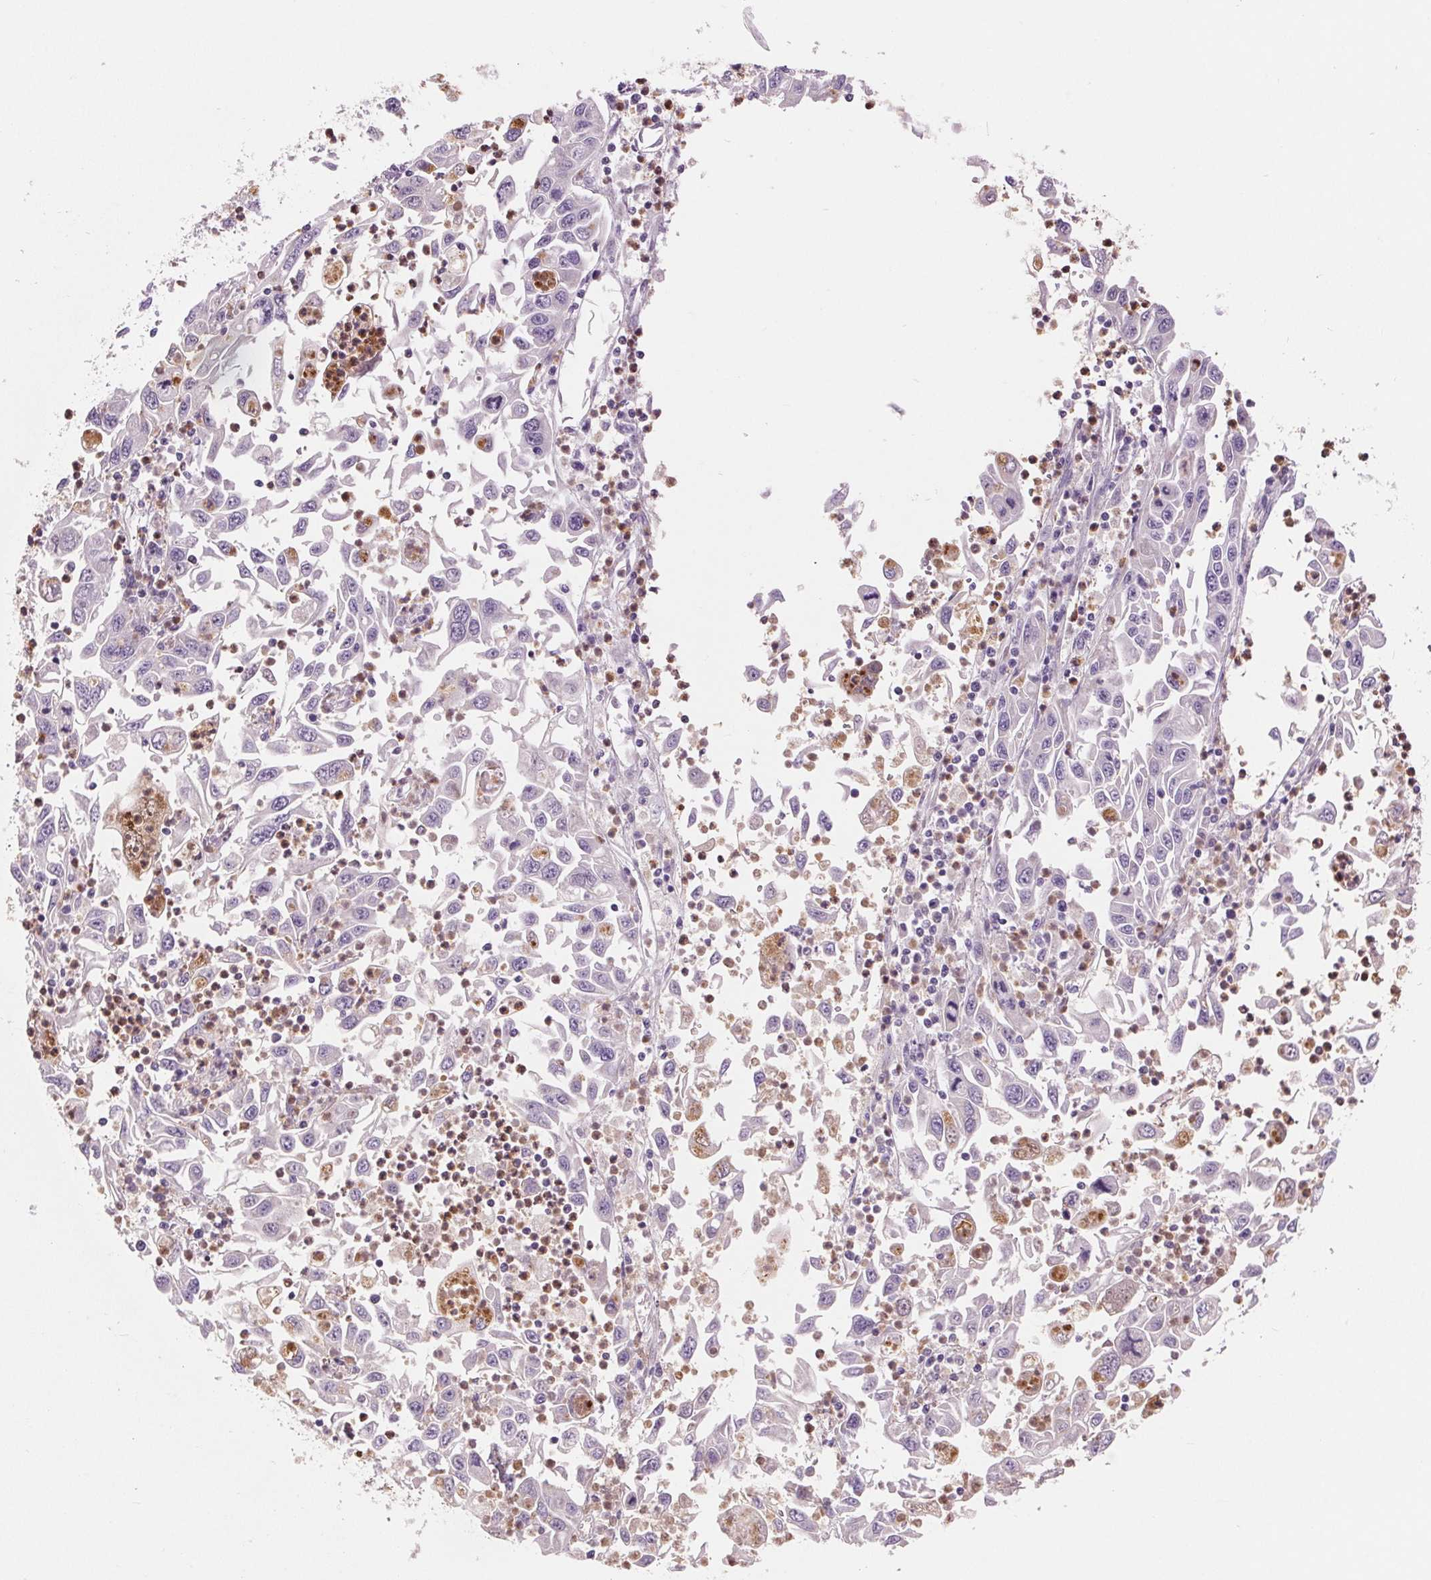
{"staining": {"intensity": "negative", "quantity": "none", "location": "none"}, "tissue": "endometrial cancer", "cell_type": "Tumor cells", "image_type": "cancer", "snomed": [{"axis": "morphology", "description": "Adenocarcinoma, NOS"}, {"axis": "topography", "description": "Uterus"}], "caption": "Tumor cells show no significant expression in adenocarcinoma (endometrial).", "gene": "TMEM273", "patient": {"sex": "female", "age": 62}}